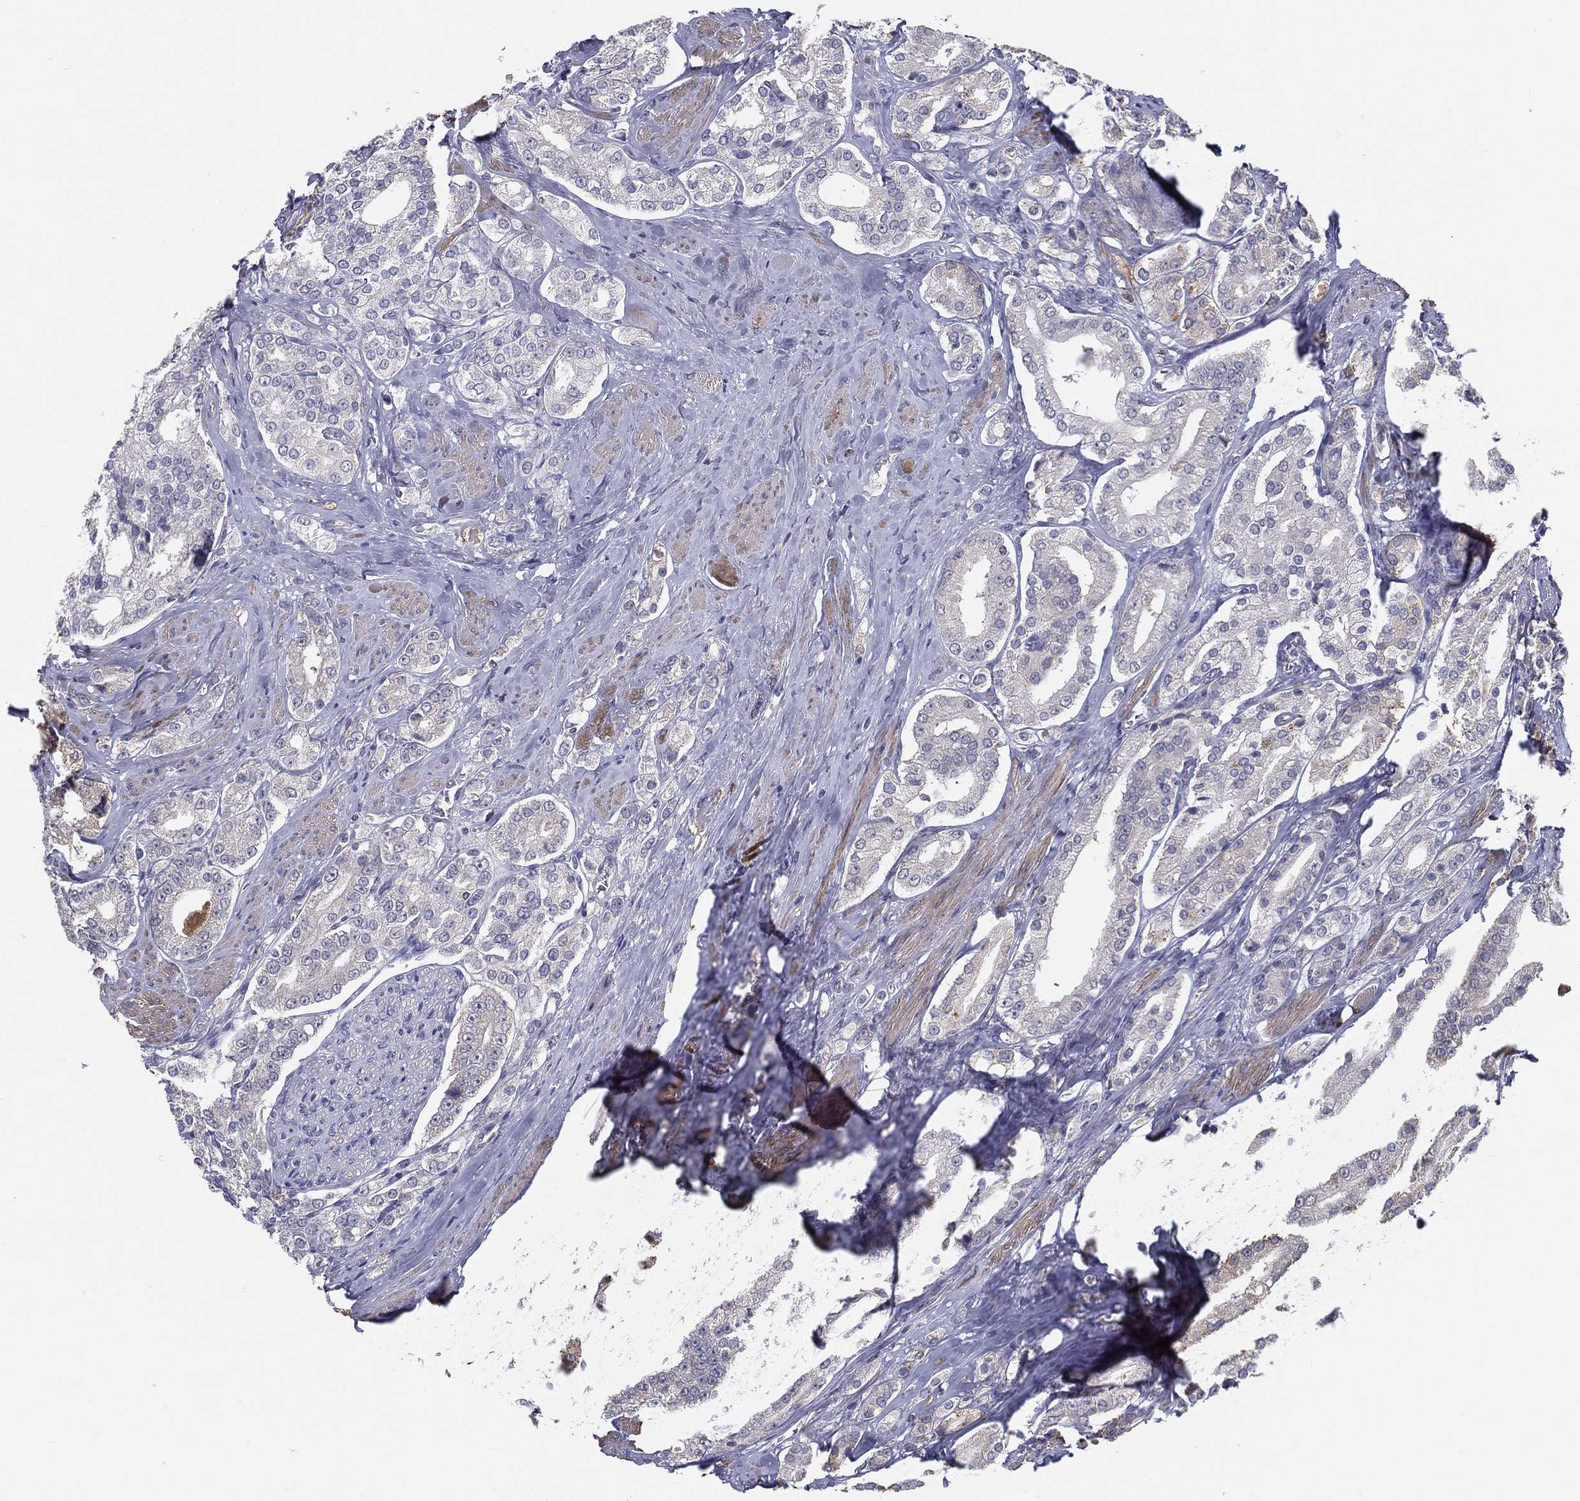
{"staining": {"intensity": "negative", "quantity": "none", "location": "none"}, "tissue": "prostate cancer", "cell_type": "Tumor cells", "image_type": "cancer", "snomed": [{"axis": "morphology", "description": "Adenocarcinoma, NOS"}, {"axis": "topography", "description": "Prostate and seminal vesicle, NOS"}, {"axis": "topography", "description": "Prostate"}], "caption": "Immunohistochemical staining of prostate adenocarcinoma exhibits no significant positivity in tumor cells. (DAB (3,3'-diaminobenzidine) immunohistochemistry (IHC) with hematoxylin counter stain).", "gene": "PCSK1", "patient": {"sex": "male", "age": 67}}